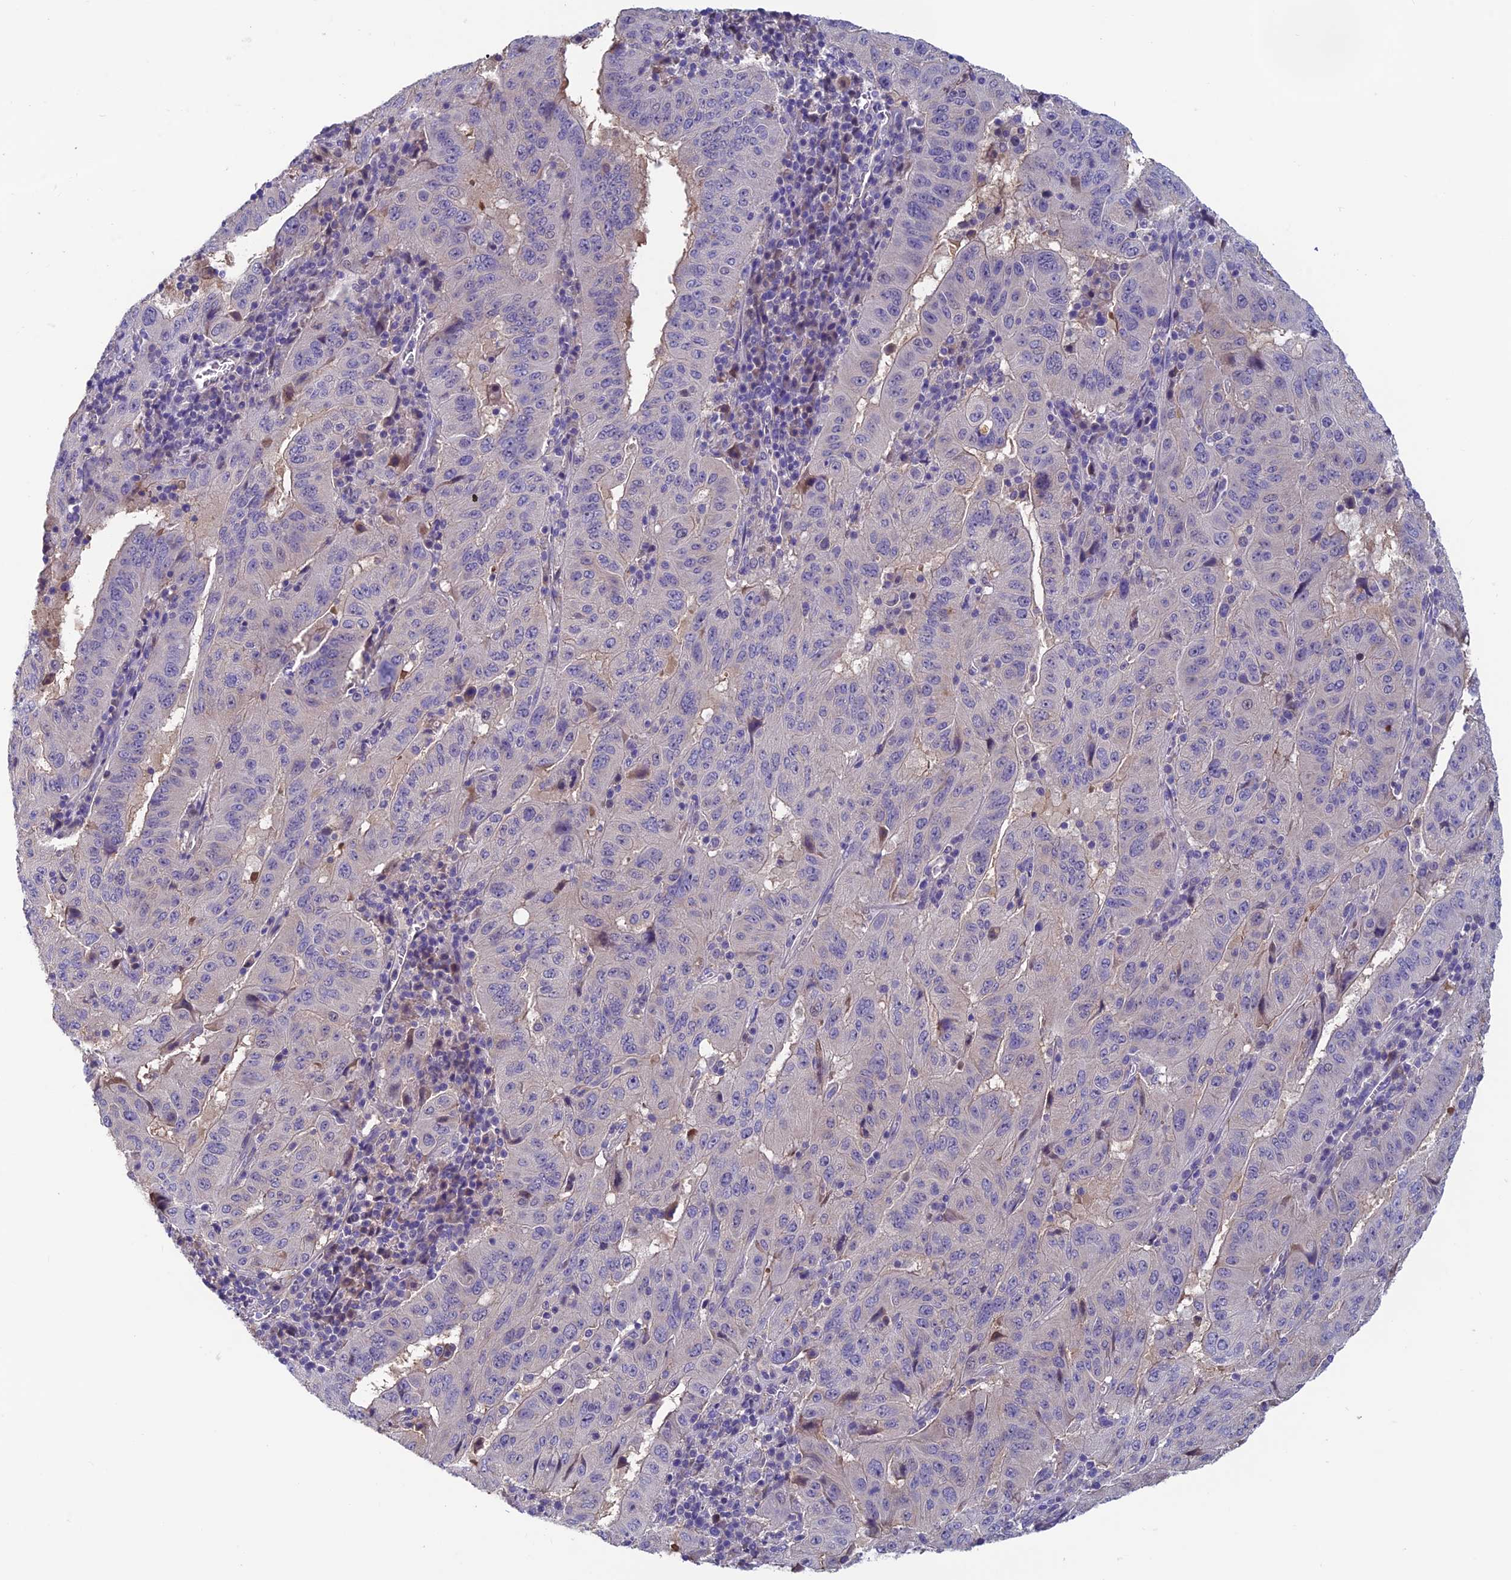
{"staining": {"intensity": "negative", "quantity": "none", "location": "none"}, "tissue": "pancreatic cancer", "cell_type": "Tumor cells", "image_type": "cancer", "snomed": [{"axis": "morphology", "description": "Adenocarcinoma, NOS"}, {"axis": "topography", "description": "Pancreas"}], "caption": "IHC histopathology image of neoplastic tissue: human pancreatic cancer stained with DAB exhibits no significant protein expression in tumor cells.", "gene": "HECA", "patient": {"sex": "male", "age": 63}}